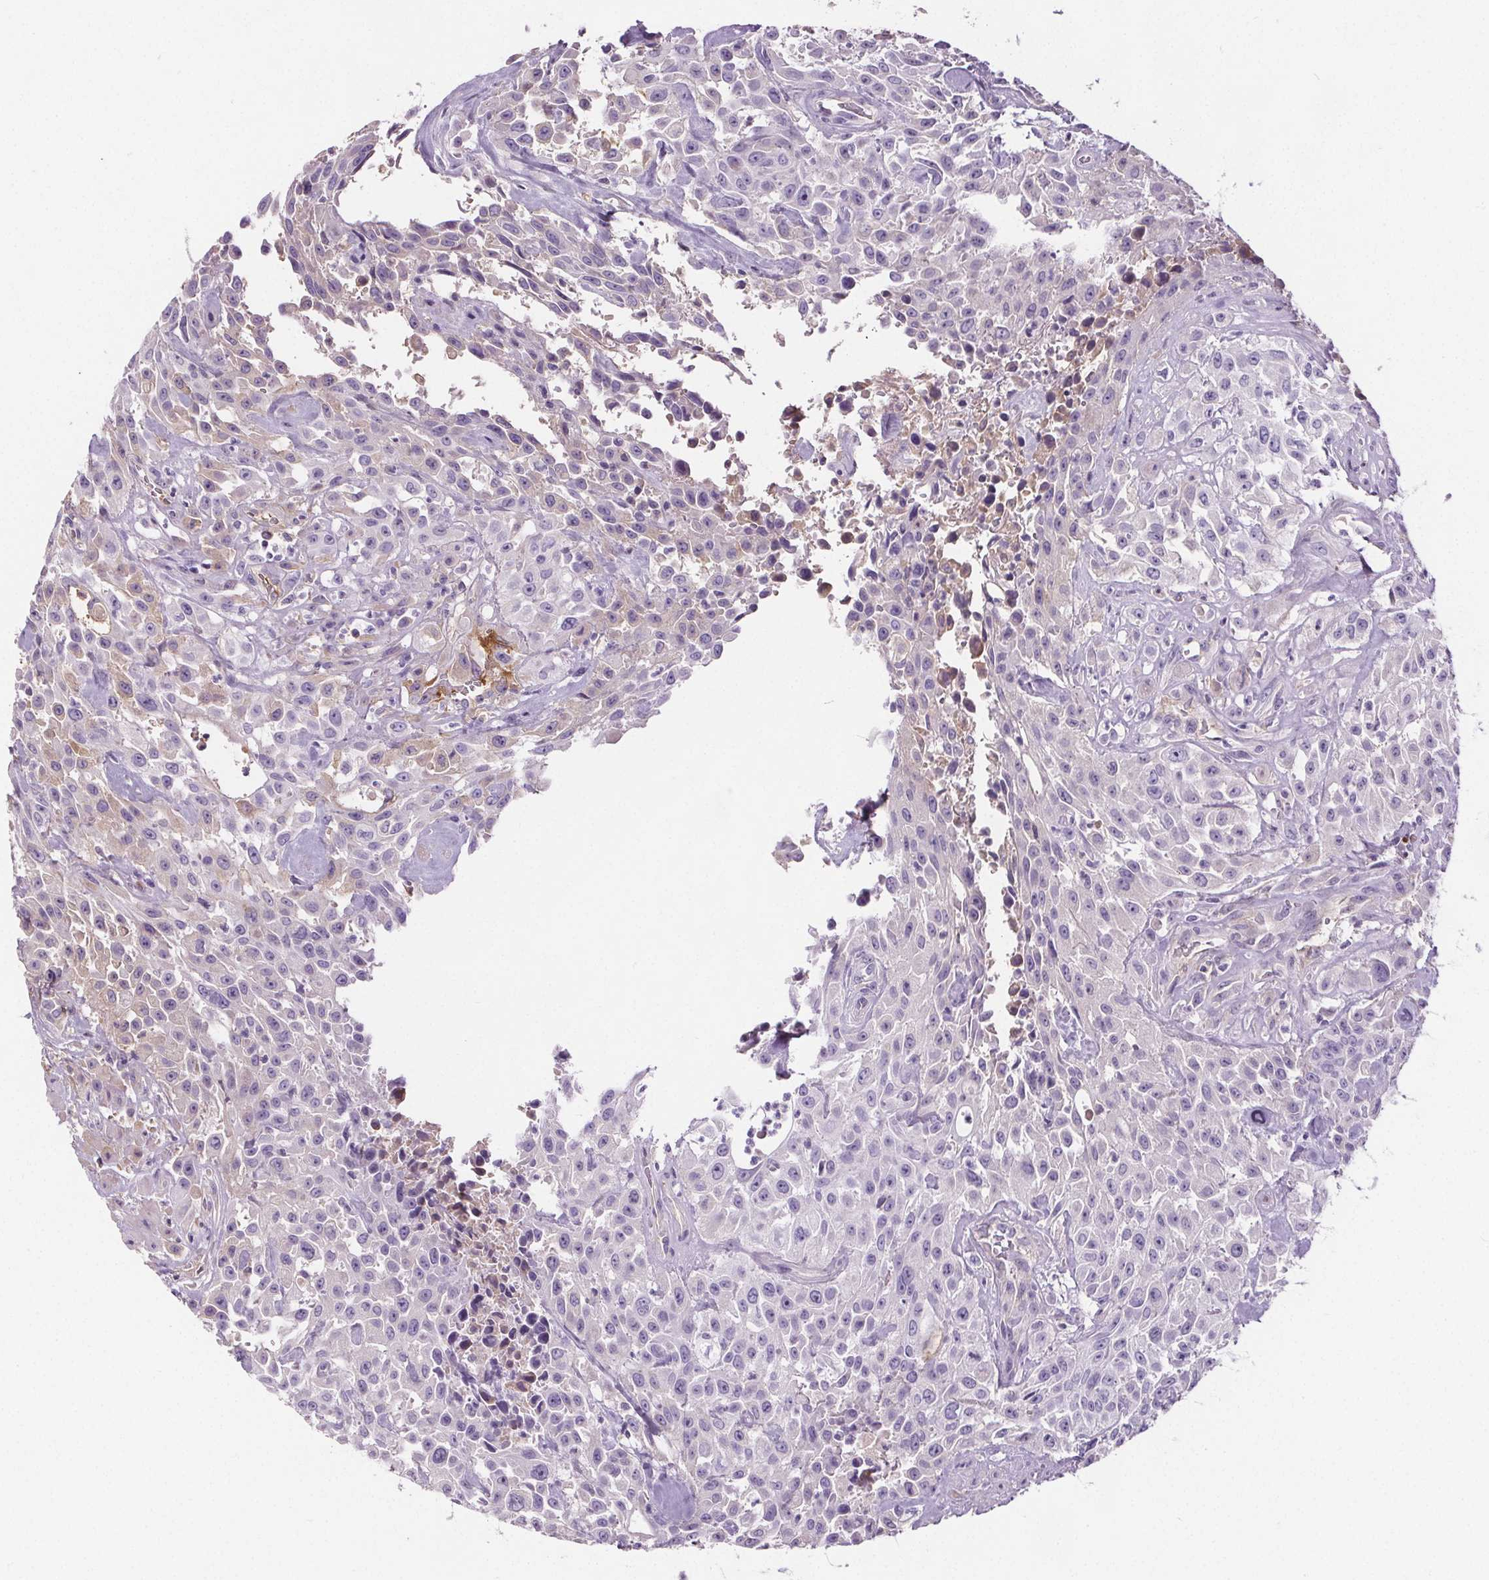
{"staining": {"intensity": "negative", "quantity": "none", "location": "none"}, "tissue": "urothelial cancer", "cell_type": "Tumor cells", "image_type": "cancer", "snomed": [{"axis": "morphology", "description": "Urothelial carcinoma, High grade"}, {"axis": "topography", "description": "Urinary bladder"}], "caption": "Histopathology image shows no significant protein positivity in tumor cells of high-grade urothelial carcinoma.", "gene": "CD5L", "patient": {"sex": "male", "age": 79}}